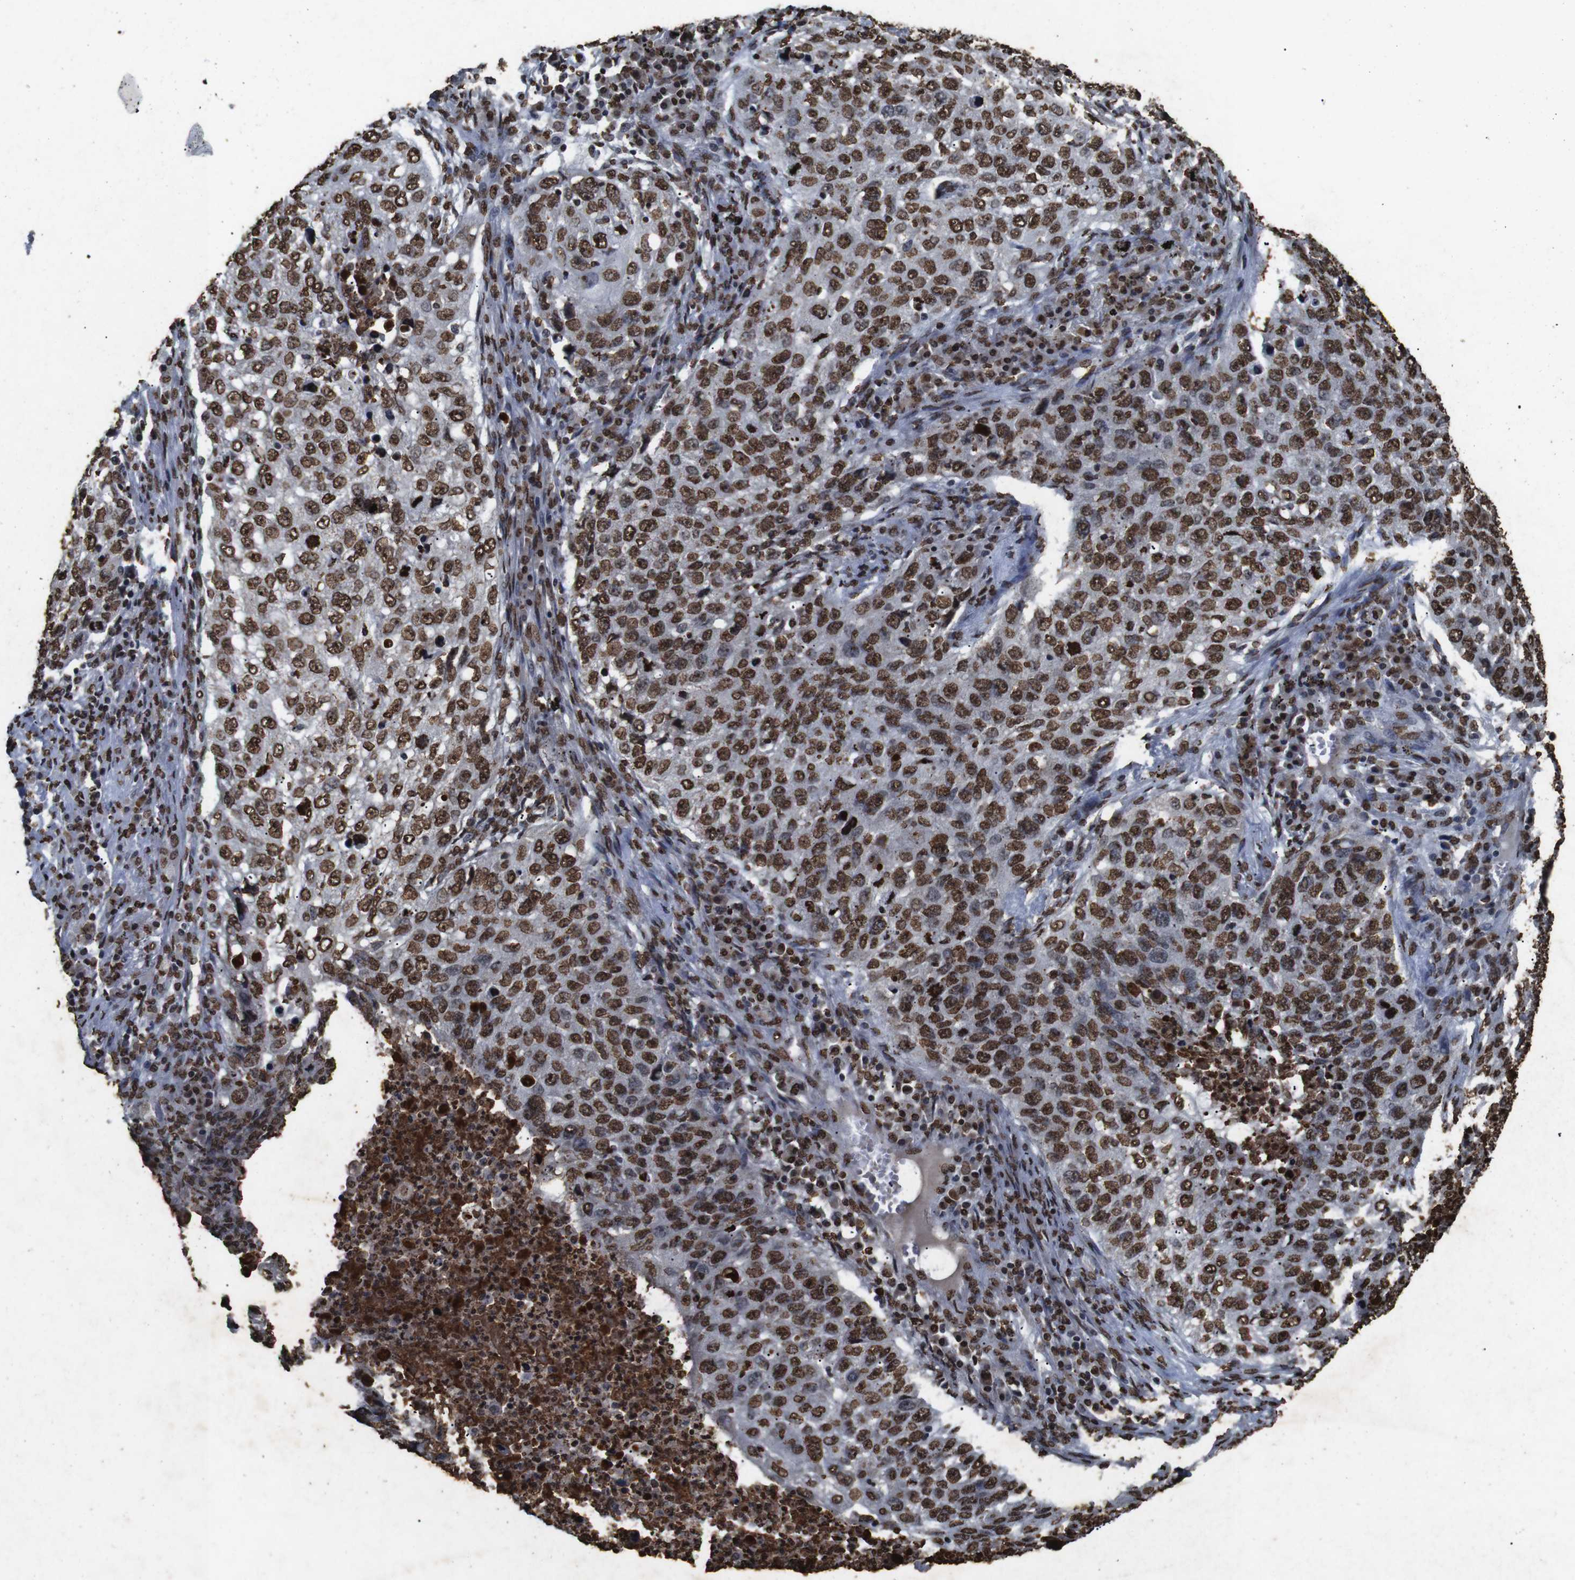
{"staining": {"intensity": "strong", "quantity": ">75%", "location": "nuclear"}, "tissue": "lung cancer", "cell_type": "Tumor cells", "image_type": "cancer", "snomed": [{"axis": "morphology", "description": "Squamous cell carcinoma, NOS"}, {"axis": "topography", "description": "Lung"}], "caption": "Squamous cell carcinoma (lung) tissue reveals strong nuclear positivity in about >75% of tumor cells, visualized by immunohistochemistry.", "gene": "MDM2", "patient": {"sex": "female", "age": 63}}